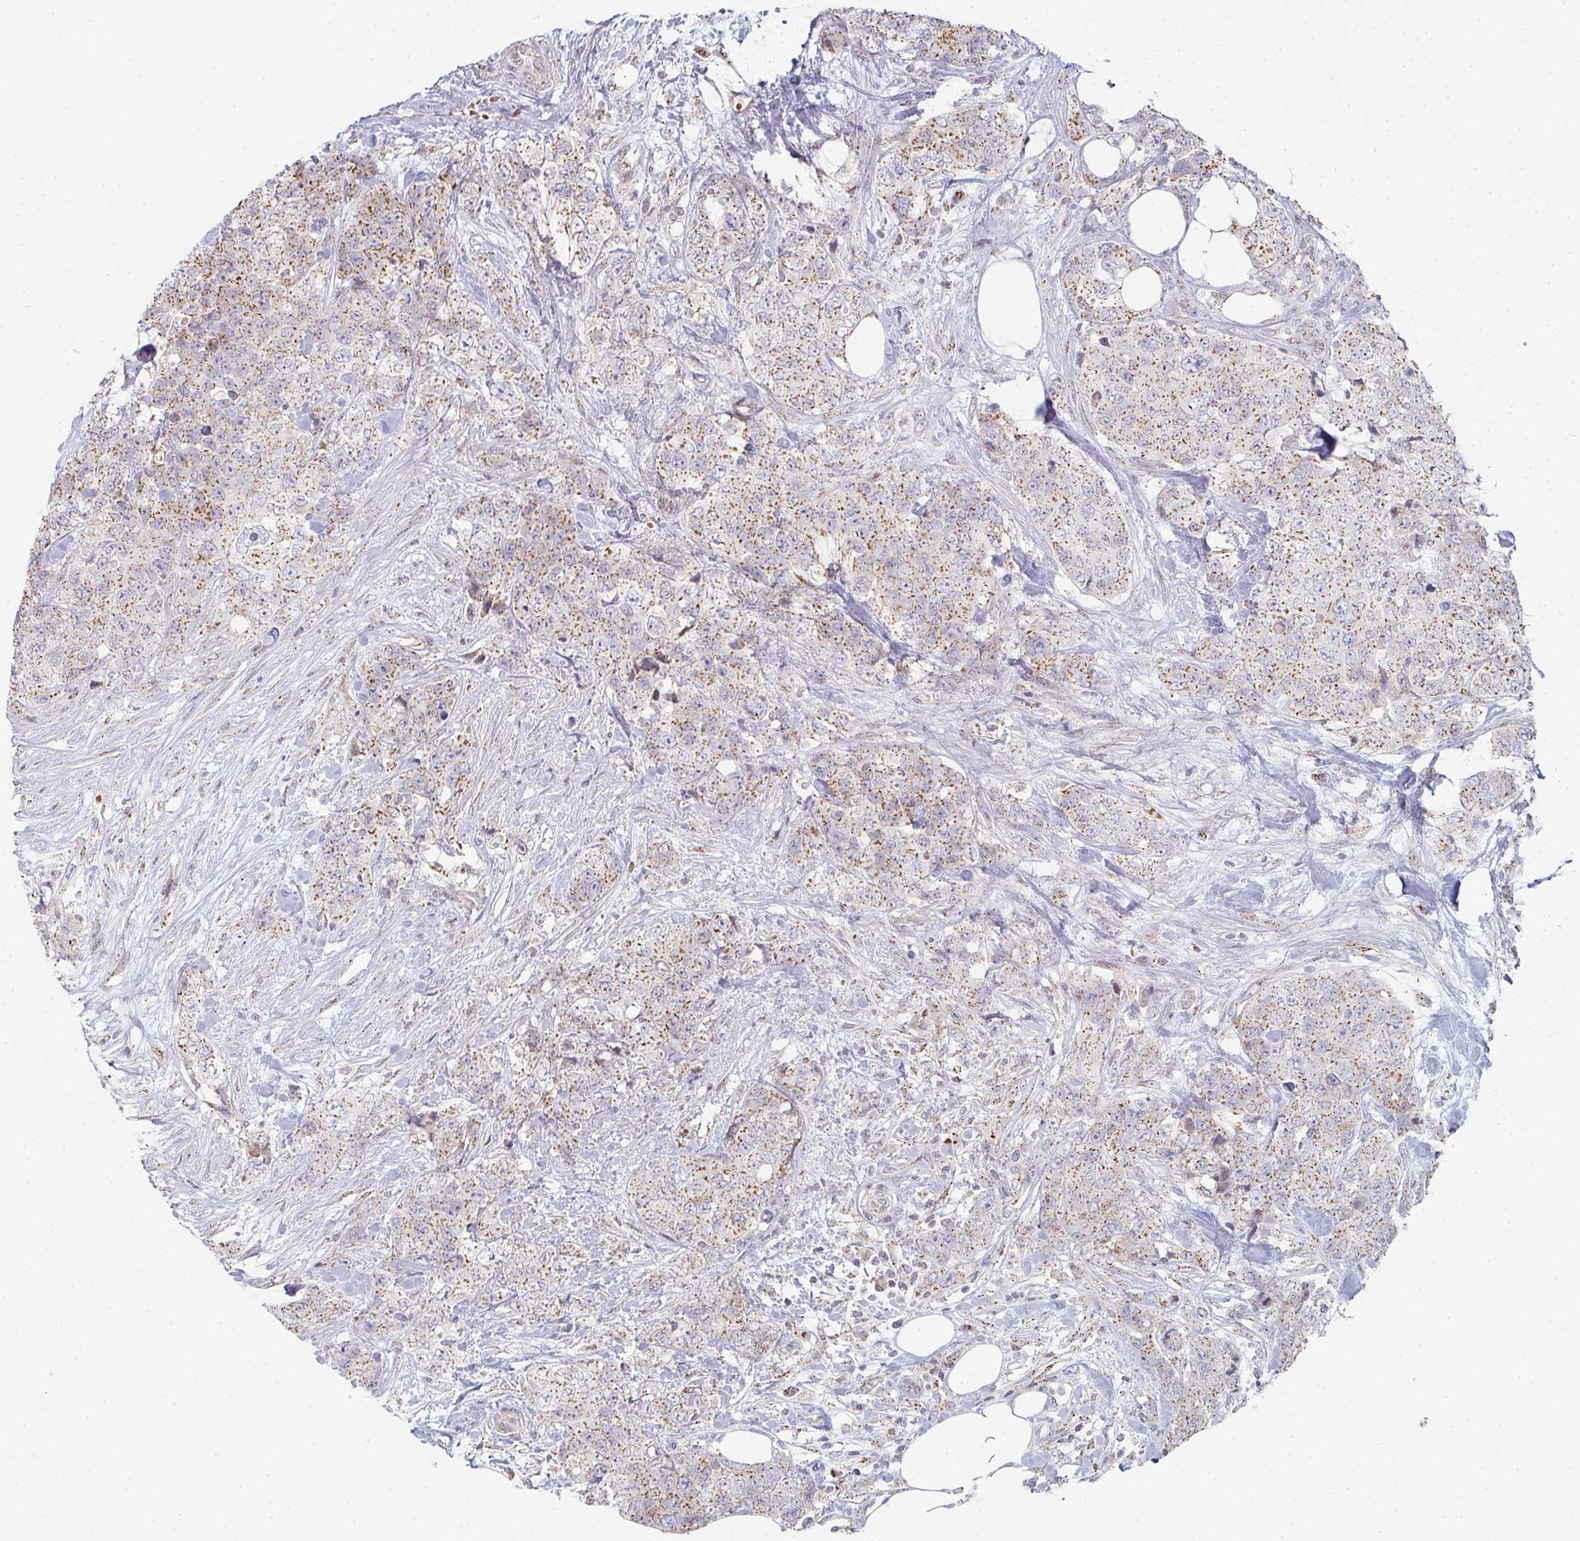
{"staining": {"intensity": "strong", "quantity": ">75%", "location": "cytoplasmic/membranous"}, "tissue": "urothelial cancer", "cell_type": "Tumor cells", "image_type": "cancer", "snomed": [{"axis": "morphology", "description": "Urothelial carcinoma, High grade"}, {"axis": "topography", "description": "Urinary bladder"}], "caption": "A micrograph of human urothelial cancer stained for a protein reveals strong cytoplasmic/membranous brown staining in tumor cells.", "gene": "ZNF526", "patient": {"sex": "female", "age": 78}}